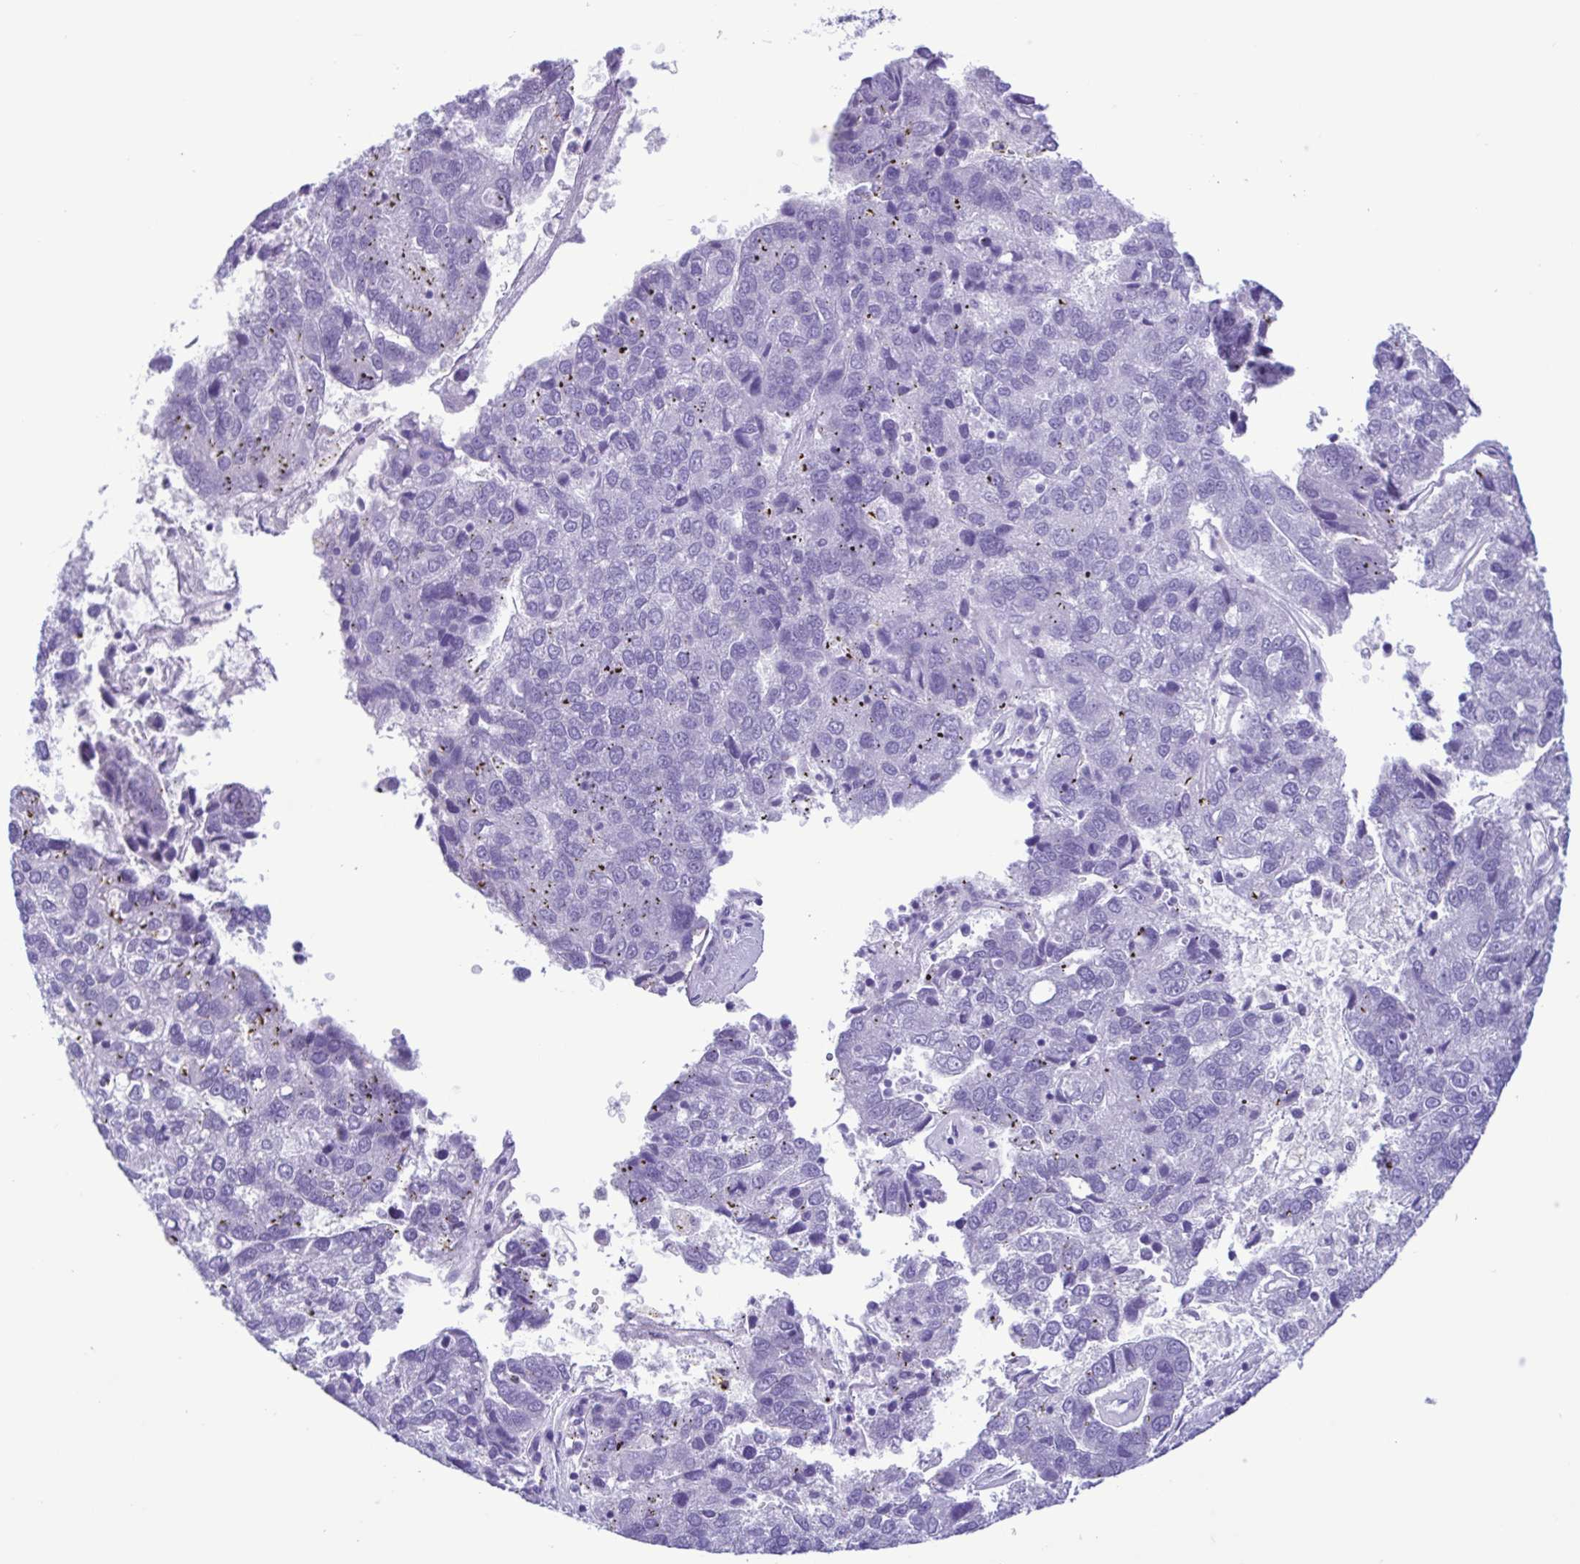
{"staining": {"intensity": "negative", "quantity": "none", "location": "none"}, "tissue": "pancreatic cancer", "cell_type": "Tumor cells", "image_type": "cancer", "snomed": [{"axis": "morphology", "description": "Adenocarcinoma, NOS"}, {"axis": "topography", "description": "Pancreas"}], "caption": "High magnification brightfield microscopy of pancreatic cancer (adenocarcinoma) stained with DAB (brown) and counterstained with hematoxylin (blue): tumor cells show no significant expression.", "gene": "SPATA16", "patient": {"sex": "female", "age": 61}}